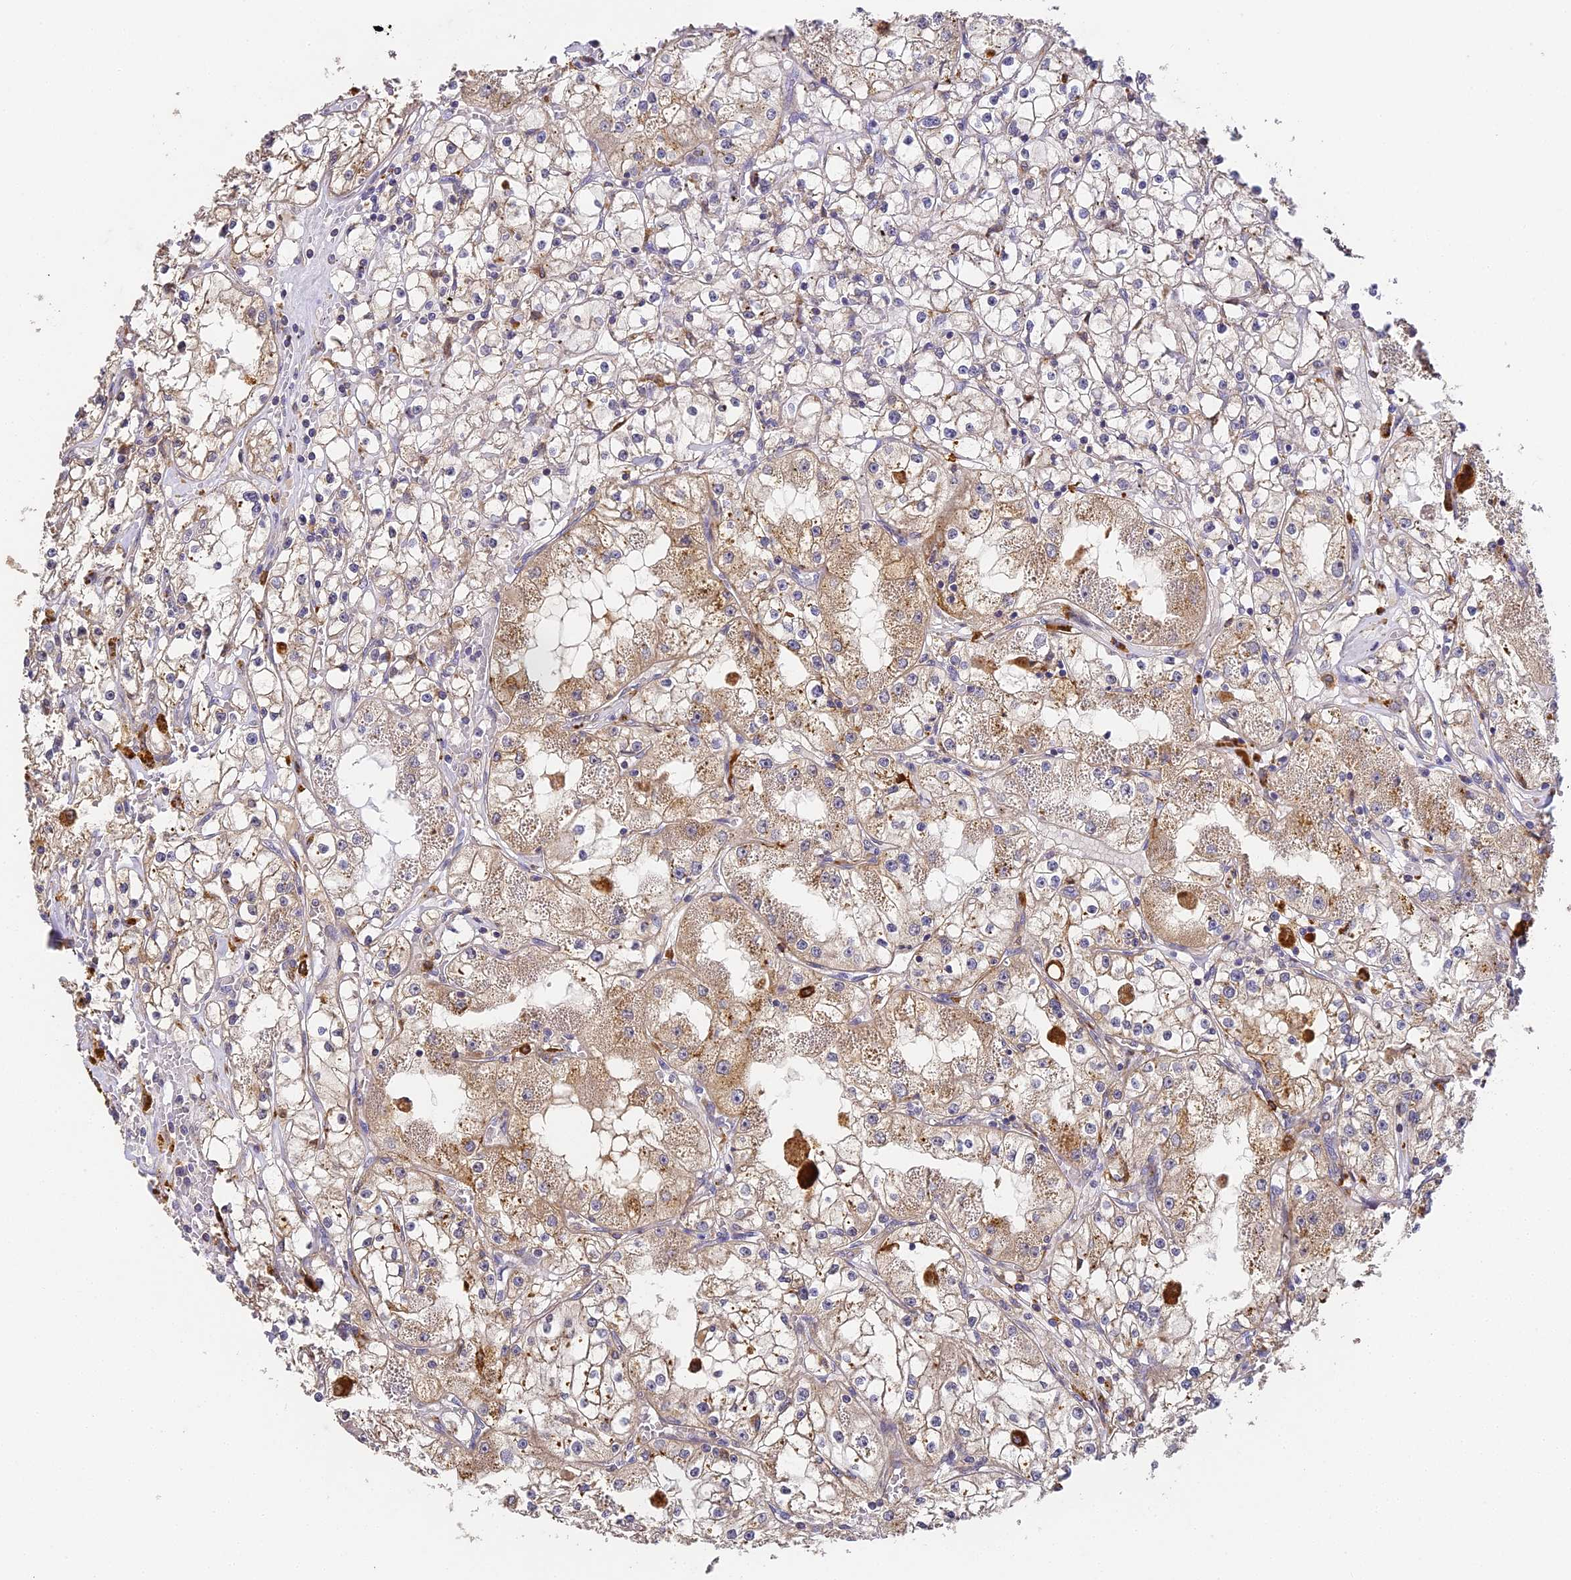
{"staining": {"intensity": "moderate", "quantity": "25%-75%", "location": "cytoplasmic/membranous"}, "tissue": "renal cancer", "cell_type": "Tumor cells", "image_type": "cancer", "snomed": [{"axis": "morphology", "description": "Adenocarcinoma, NOS"}, {"axis": "topography", "description": "Kidney"}], "caption": "Adenocarcinoma (renal) stained with a brown dye shows moderate cytoplasmic/membranous positive staining in about 25%-75% of tumor cells.", "gene": "YAE1", "patient": {"sex": "male", "age": 56}}